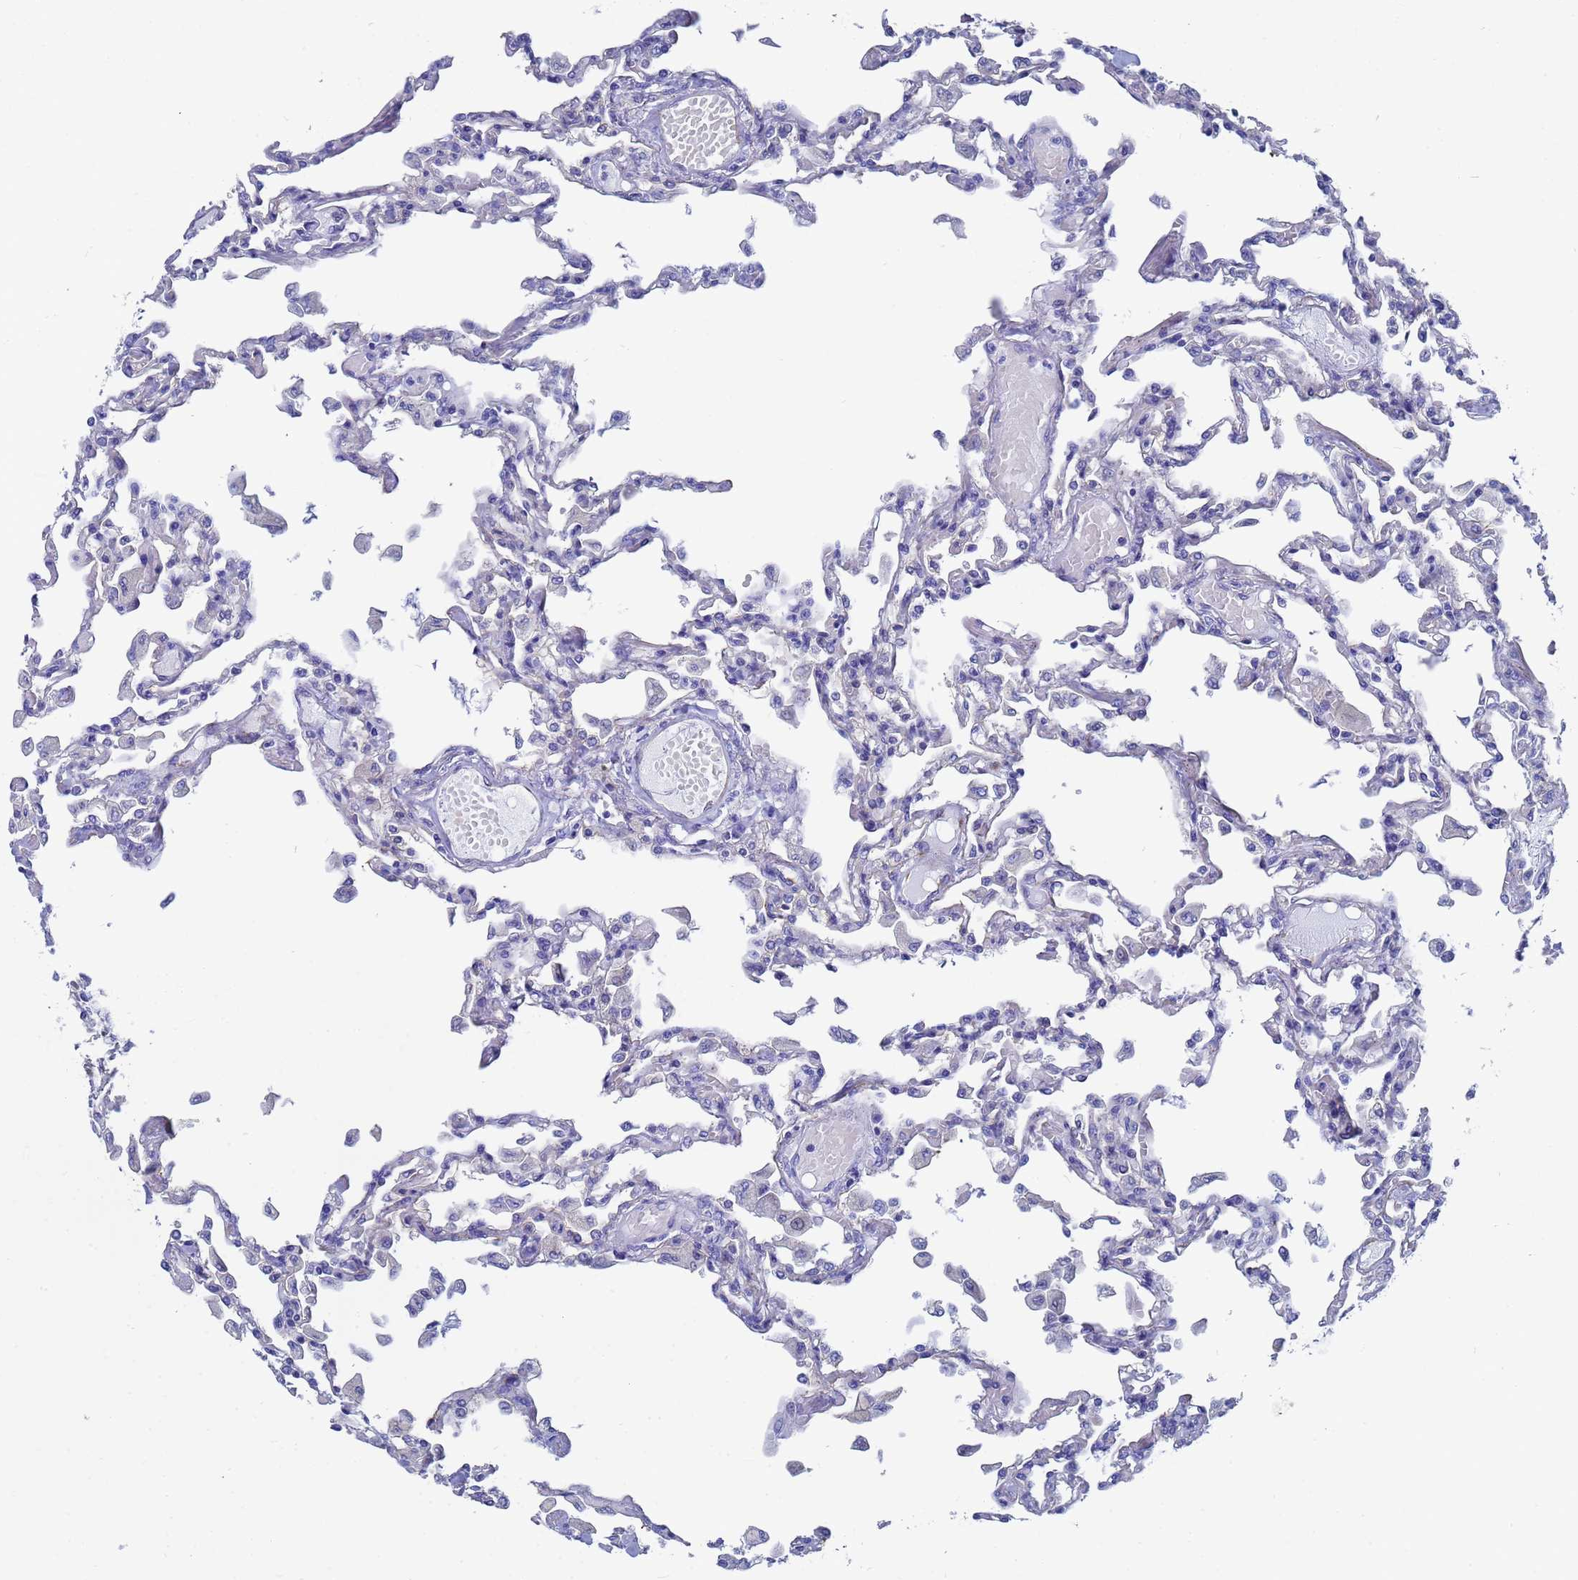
{"staining": {"intensity": "negative", "quantity": "none", "location": "none"}, "tissue": "lung", "cell_type": "Alveolar cells", "image_type": "normal", "snomed": [{"axis": "morphology", "description": "Normal tissue, NOS"}, {"axis": "topography", "description": "Bronchus"}, {"axis": "topography", "description": "Lung"}], "caption": "IHC histopathology image of unremarkable lung: human lung stained with DAB displays no significant protein positivity in alveolar cells. (Immunohistochemistry (ihc), brightfield microscopy, high magnification).", "gene": "TM4SF4", "patient": {"sex": "female", "age": 49}}